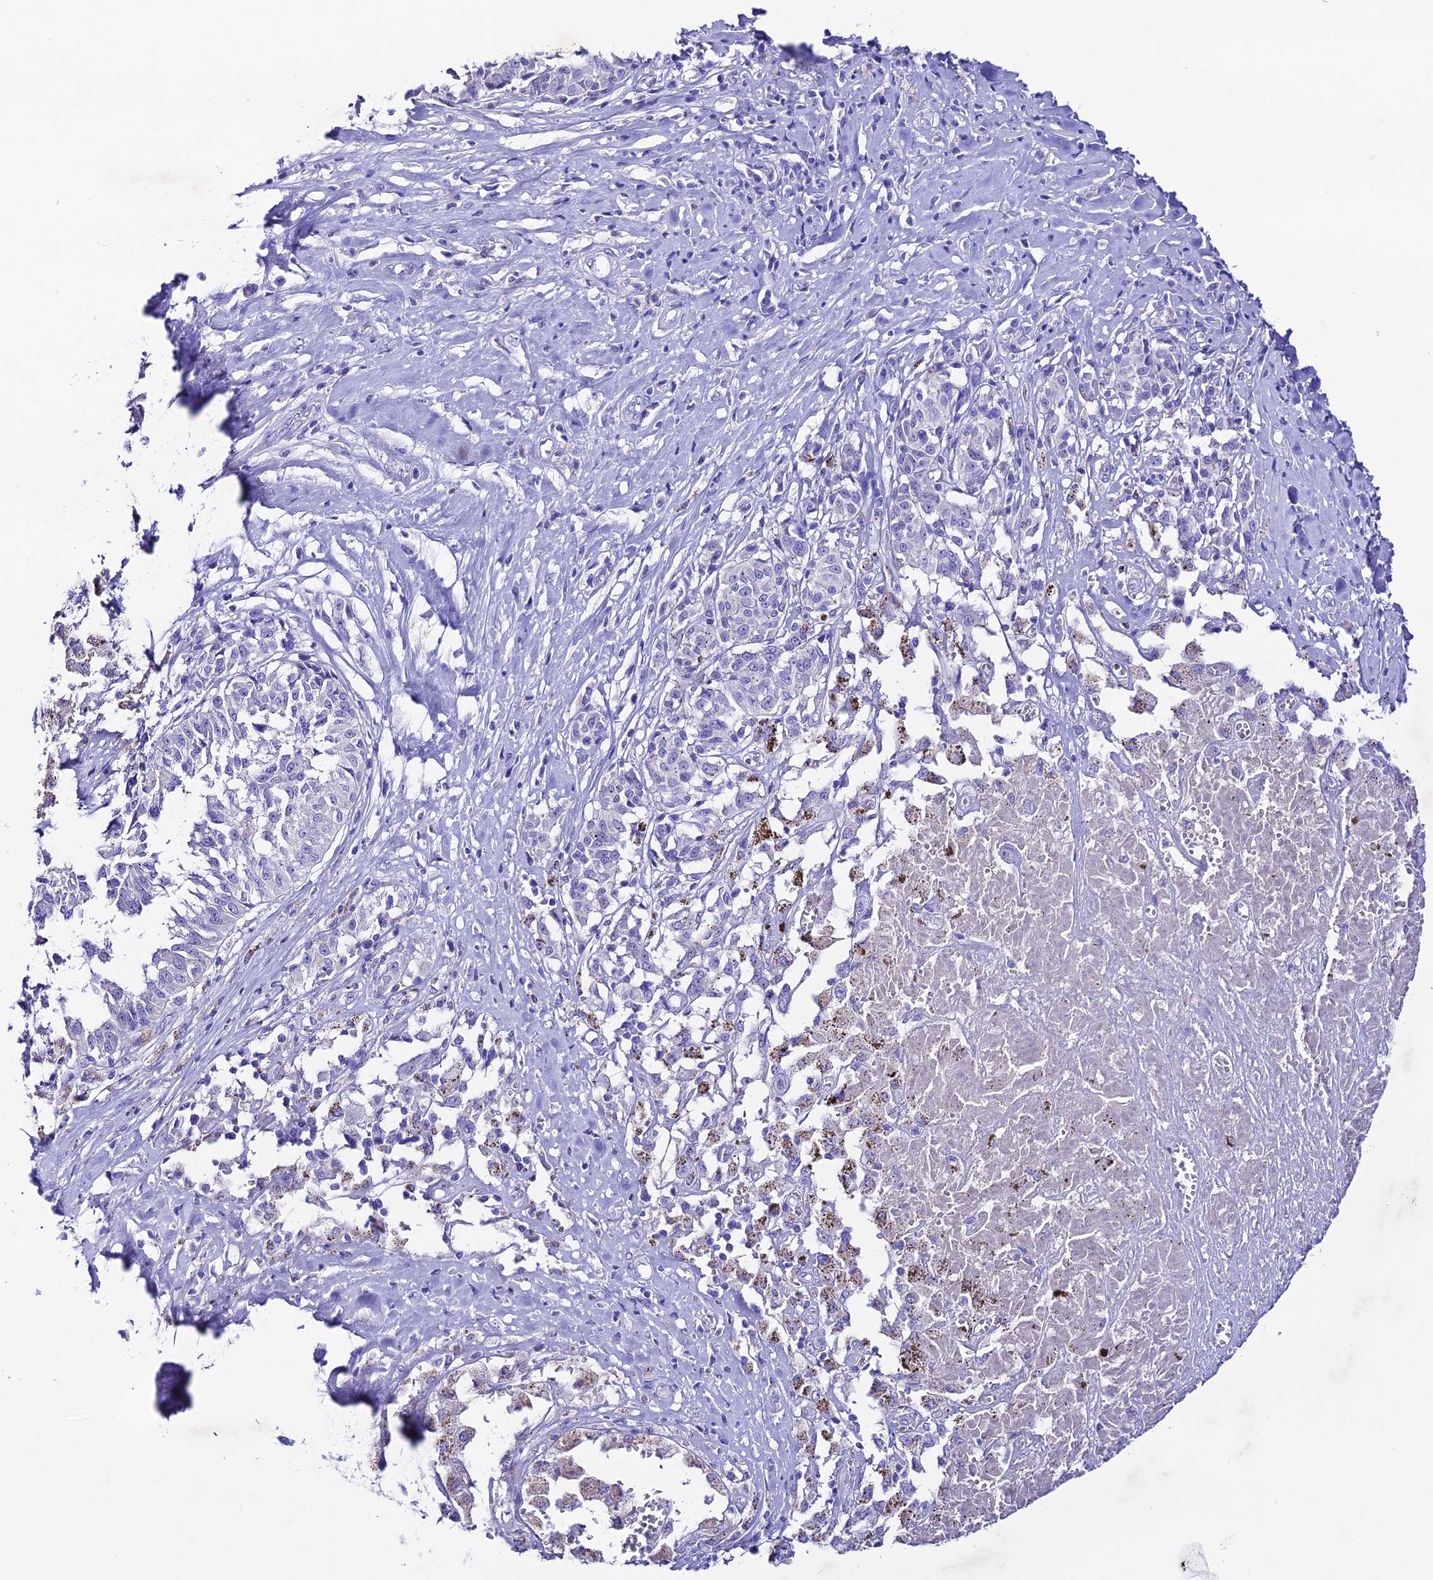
{"staining": {"intensity": "negative", "quantity": "none", "location": "none"}, "tissue": "melanoma", "cell_type": "Tumor cells", "image_type": "cancer", "snomed": [{"axis": "morphology", "description": "Malignant melanoma, NOS"}, {"axis": "topography", "description": "Skin"}], "caption": "This micrograph is of melanoma stained with immunohistochemistry to label a protein in brown with the nuclei are counter-stained blue. There is no positivity in tumor cells. (DAB immunohistochemistry (IHC) visualized using brightfield microscopy, high magnification).", "gene": "NLRP6", "patient": {"sex": "female", "age": 72}}